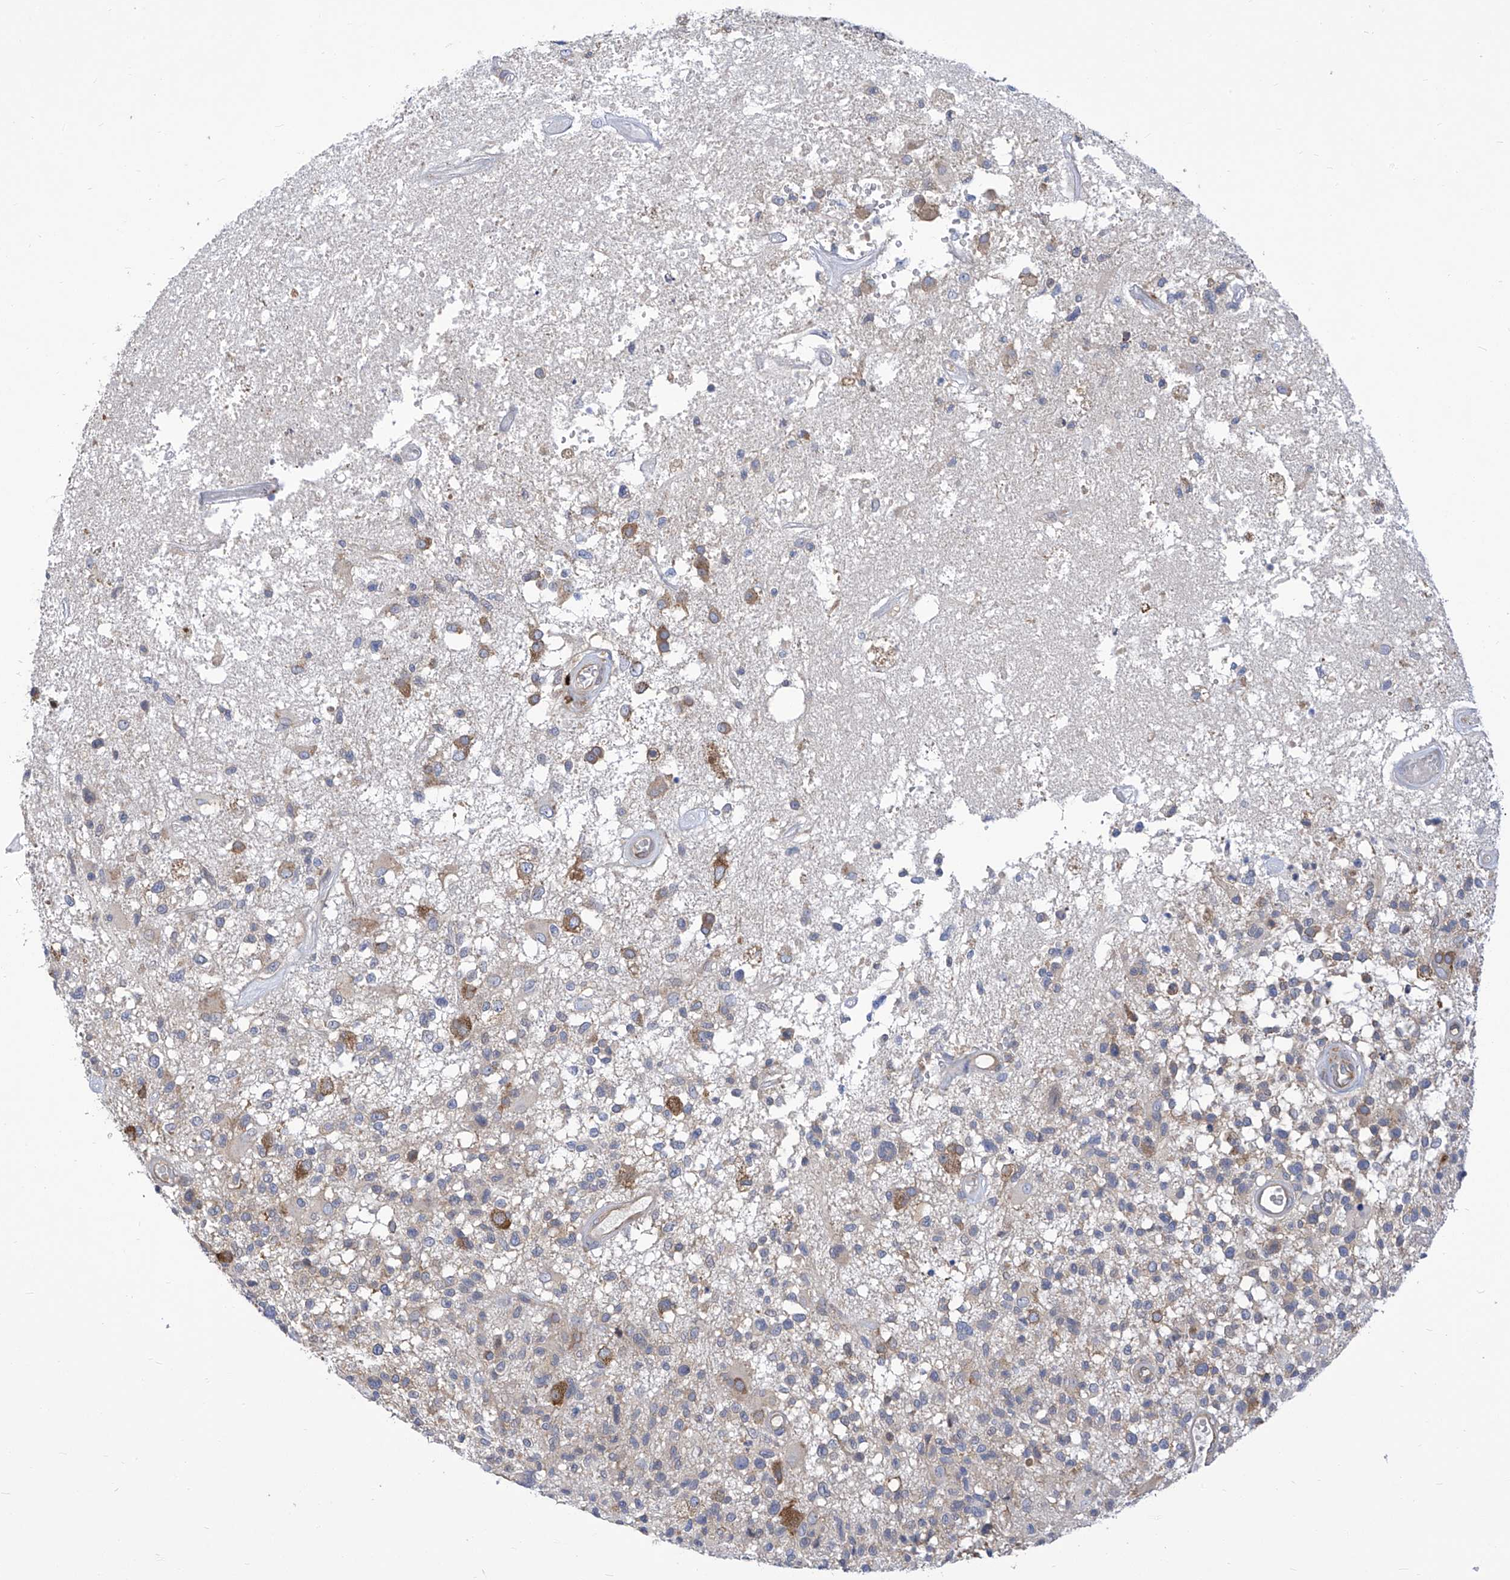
{"staining": {"intensity": "weak", "quantity": "<25%", "location": "cytoplasmic/membranous"}, "tissue": "glioma", "cell_type": "Tumor cells", "image_type": "cancer", "snomed": [{"axis": "morphology", "description": "Glioma, malignant, High grade"}, {"axis": "morphology", "description": "Glioblastoma, NOS"}, {"axis": "topography", "description": "Brain"}], "caption": "Glioma was stained to show a protein in brown. There is no significant staining in tumor cells. (DAB (3,3'-diaminobenzidine) immunohistochemistry (IHC) with hematoxylin counter stain).", "gene": "EIF3M", "patient": {"sex": "male", "age": 60}}